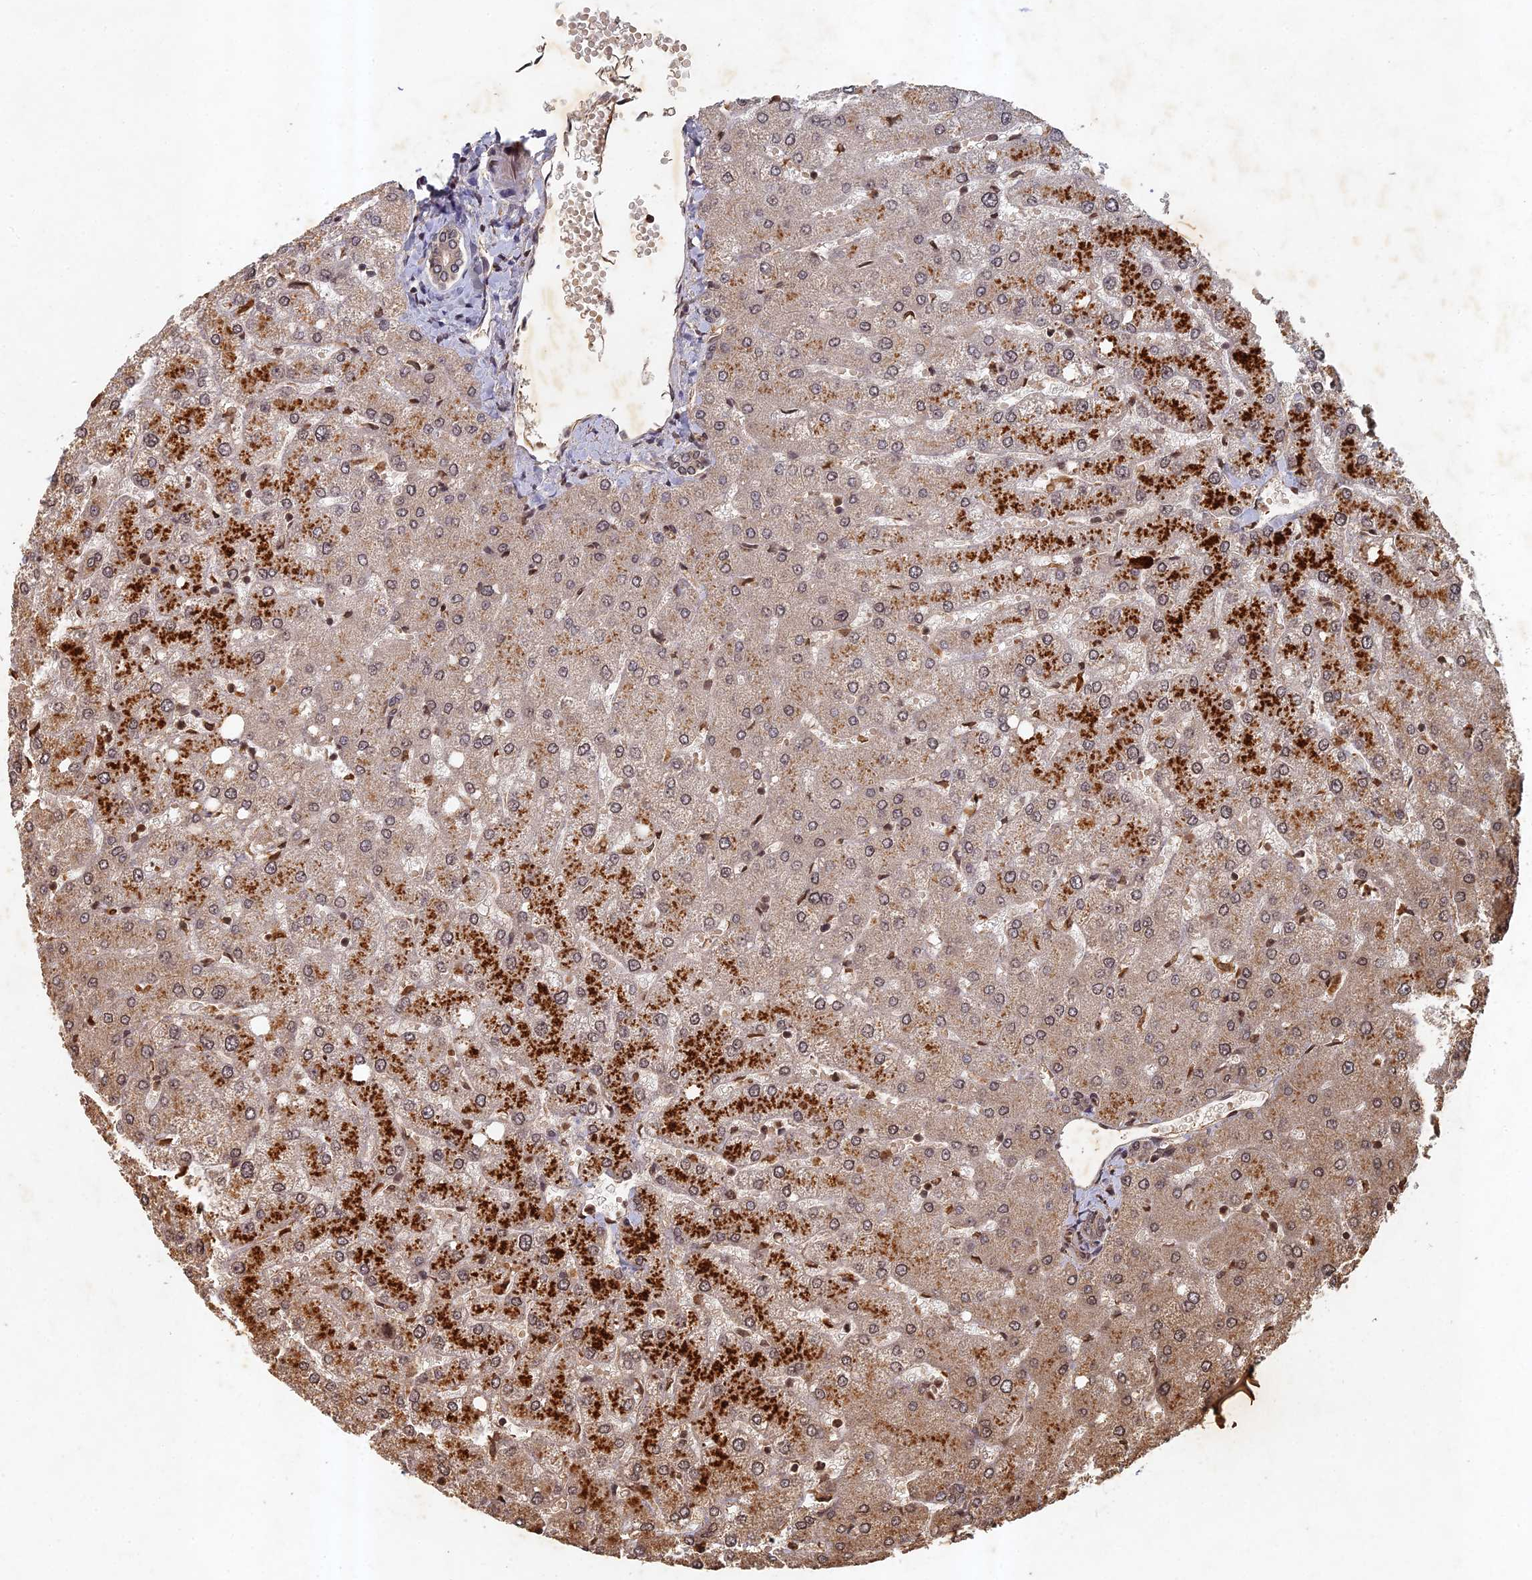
{"staining": {"intensity": "weak", "quantity": "<25%", "location": "cytoplasmic/membranous"}, "tissue": "liver", "cell_type": "Cholangiocytes", "image_type": "normal", "snomed": [{"axis": "morphology", "description": "Normal tissue, NOS"}, {"axis": "topography", "description": "Liver"}], "caption": "Immunohistochemistry photomicrograph of unremarkable liver: liver stained with DAB (3,3'-diaminobenzidine) exhibits no significant protein positivity in cholangiocytes. (DAB (3,3'-diaminobenzidine) immunohistochemistry with hematoxylin counter stain).", "gene": "ABCB10", "patient": {"sex": "female", "age": 54}}